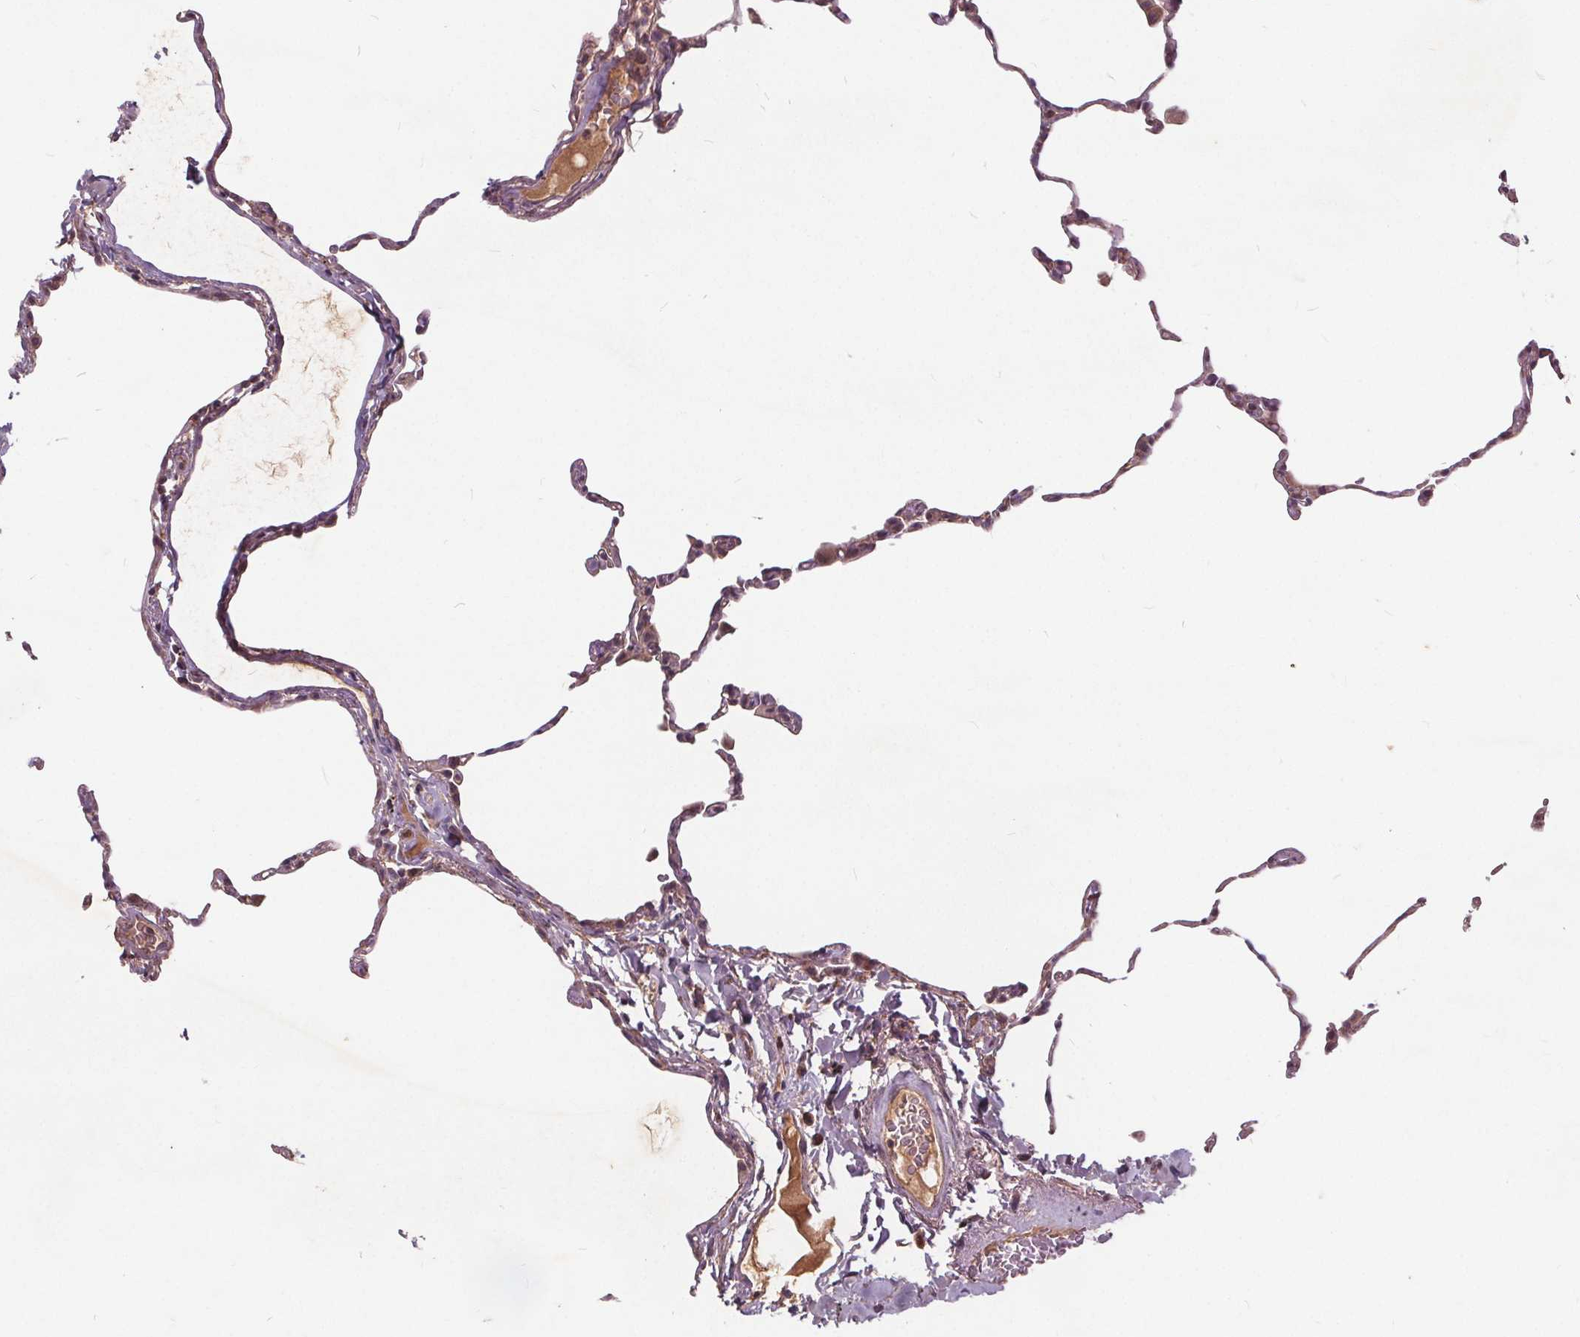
{"staining": {"intensity": "weak", "quantity": "<25%", "location": "cytoplasmic/membranous"}, "tissue": "lung", "cell_type": "Alveolar cells", "image_type": "normal", "snomed": [{"axis": "morphology", "description": "Normal tissue, NOS"}, {"axis": "topography", "description": "Lung"}], "caption": "High power microscopy image of an IHC image of normal lung, revealing no significant staining in alveolar cells. The staining is performed using DAB (3,3'-diaminobenzidine) brown chromogen with nuclei counter-stained in using hematoxylin.", "gene": "CSNK1G2", "patient": {"sex": "female", "age": 57}}